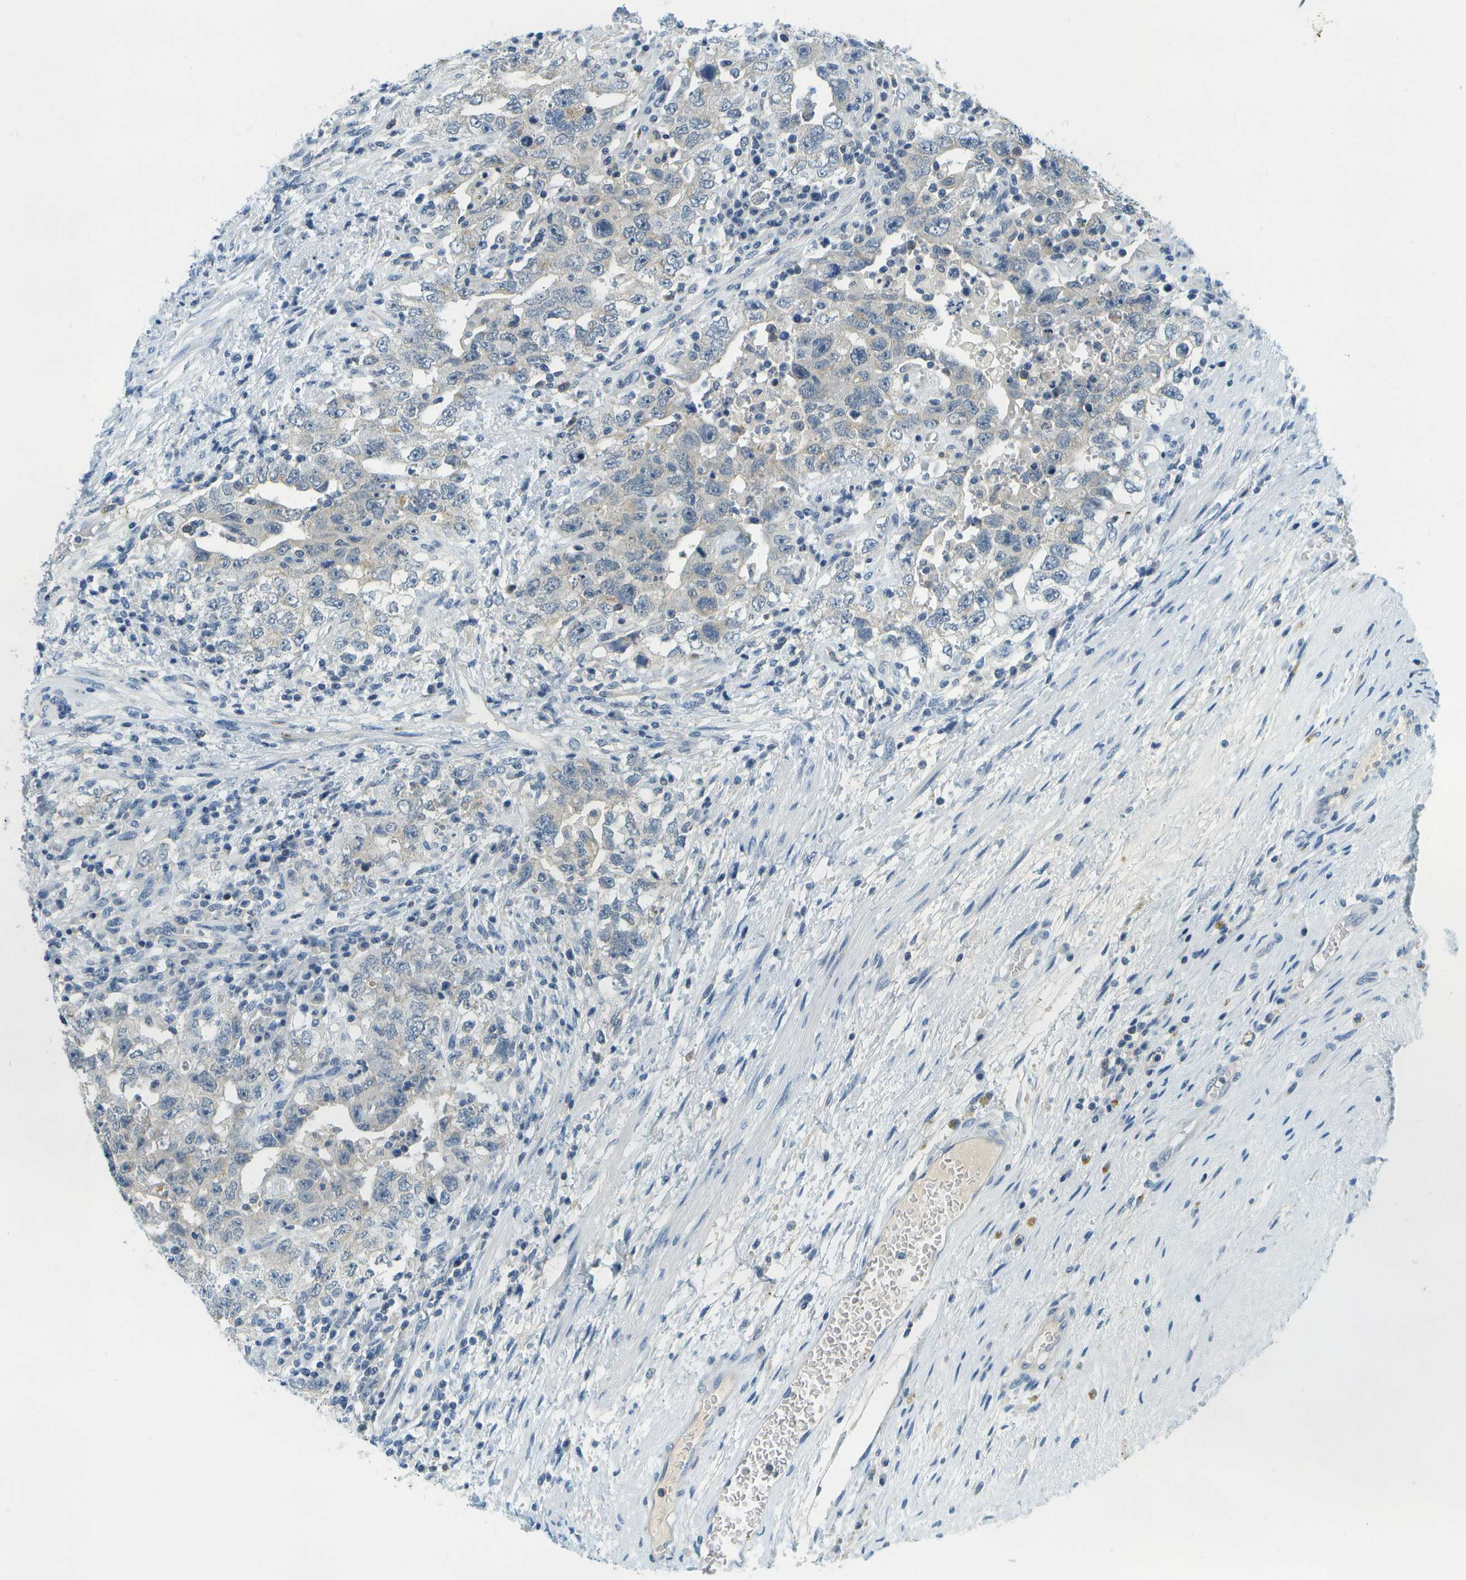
{"staining": {"intensity": "negative", "quantity": "none", "location": "none"}, "tissue": "testis cancer", "cell_type": "Tumor cells", "image_type": "cancer", "snomed": [{"axis": "morphology", "description": "Carcinoma, Embryonal, NOS"}, {"axis": "topography", "description": "Testis"}], "caption": "Photomicrograph shows no significant protein positivity in tumor cells of testis cancer (embryonal carcinoma).", "gene": "RASGRP2", "patient": {"sex": "male", "age": 26}}